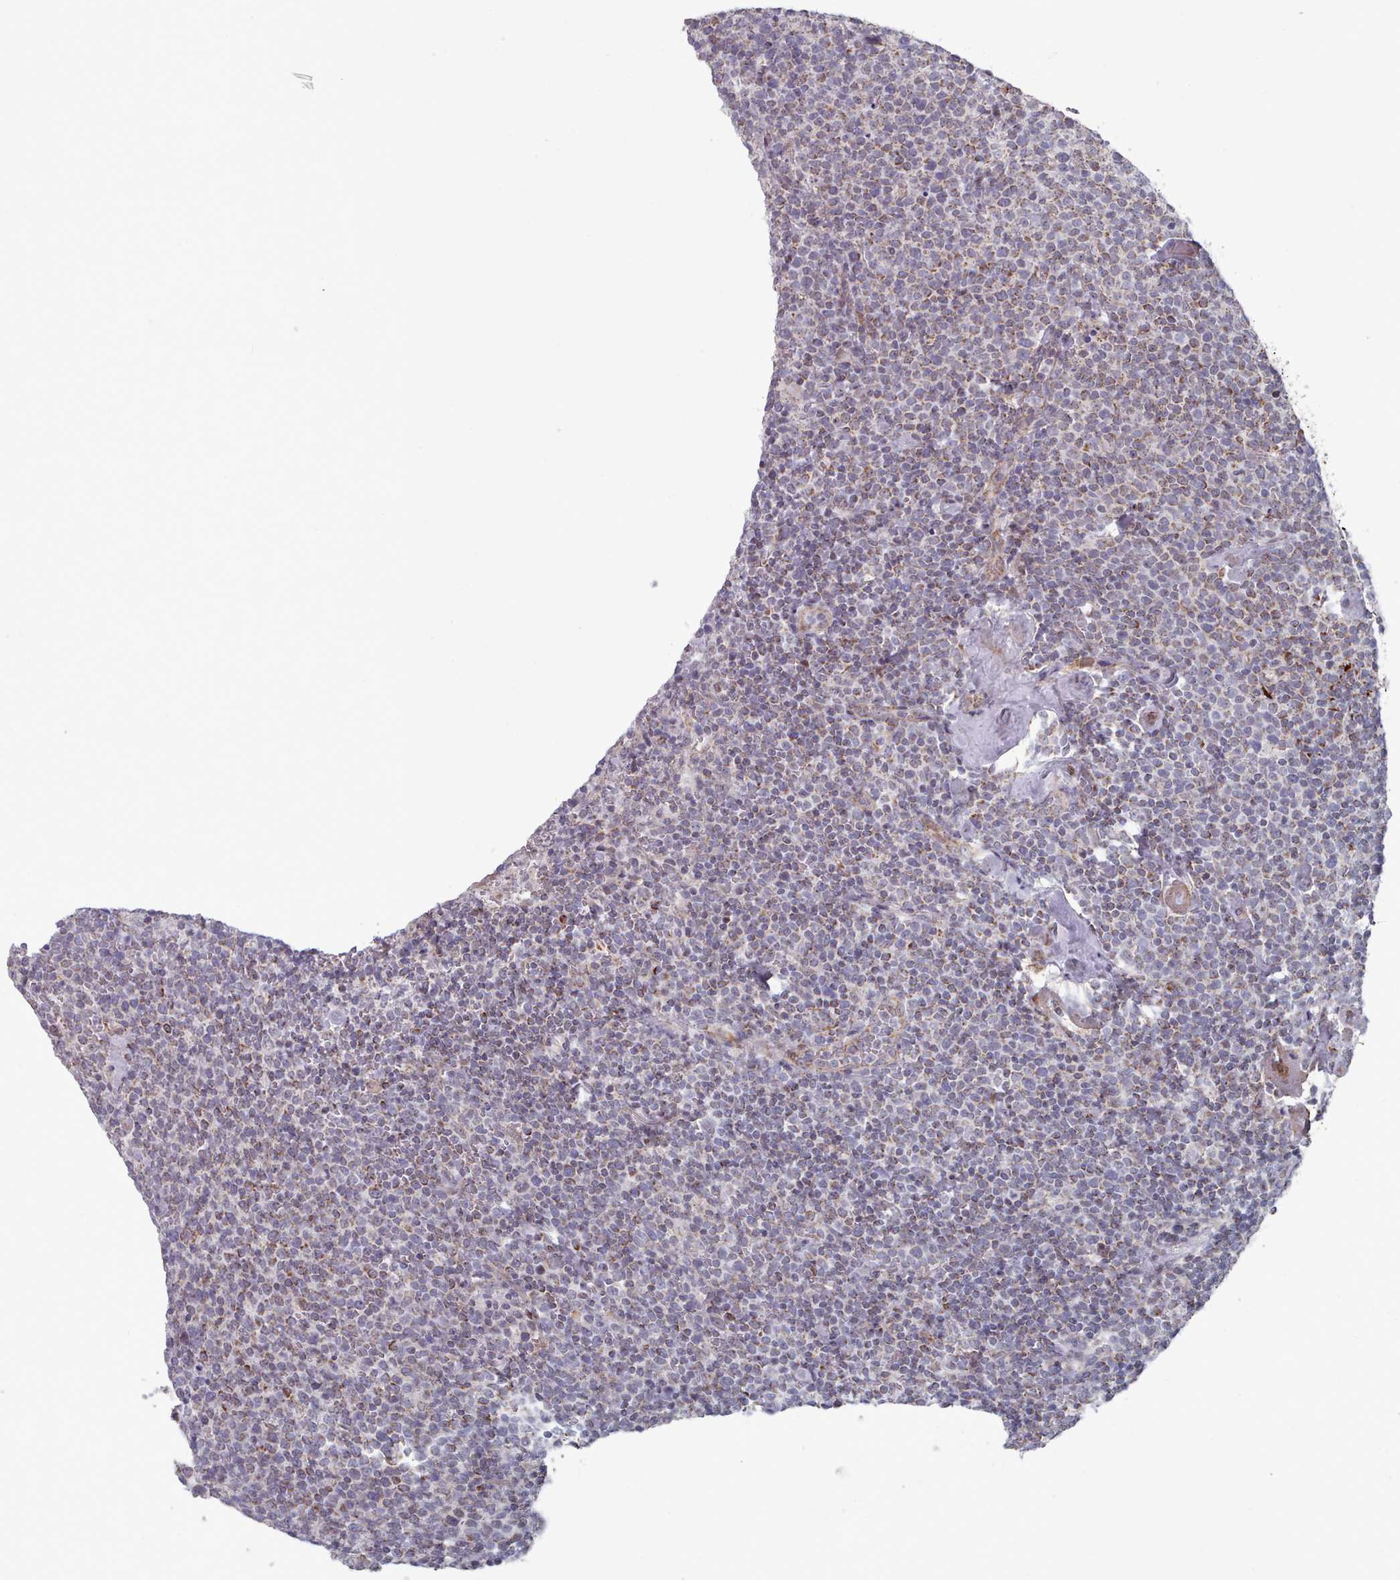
{"staining": {"intensity": "weak", "quantity": "25%-75%", "location": "cytoplasmic/membranous"}, "tissue": "lymphoma", "cell_type": "Tumor cells", "image_type": "cancer", "snomed": [{"axis": "morphology", "description": "Malignant lymphoma, non-Hodgkin's type, High grade"}, {"axis": "topography", "description": "Lymph node"}], "caption": "Immunohistochemical staining of human high-grade malignant lymphoma, non-Hodgkin's type displays low levels of weak cytoplasmic/membranous staining in about 25%-75% of tumor cells. The staining was performed using DAB, with brown indicating positive protein expression. Nuclei are stained blue with hematoxylin.", "gene": "TRARG1", "patient": {"sex": "male", "age": 61}}